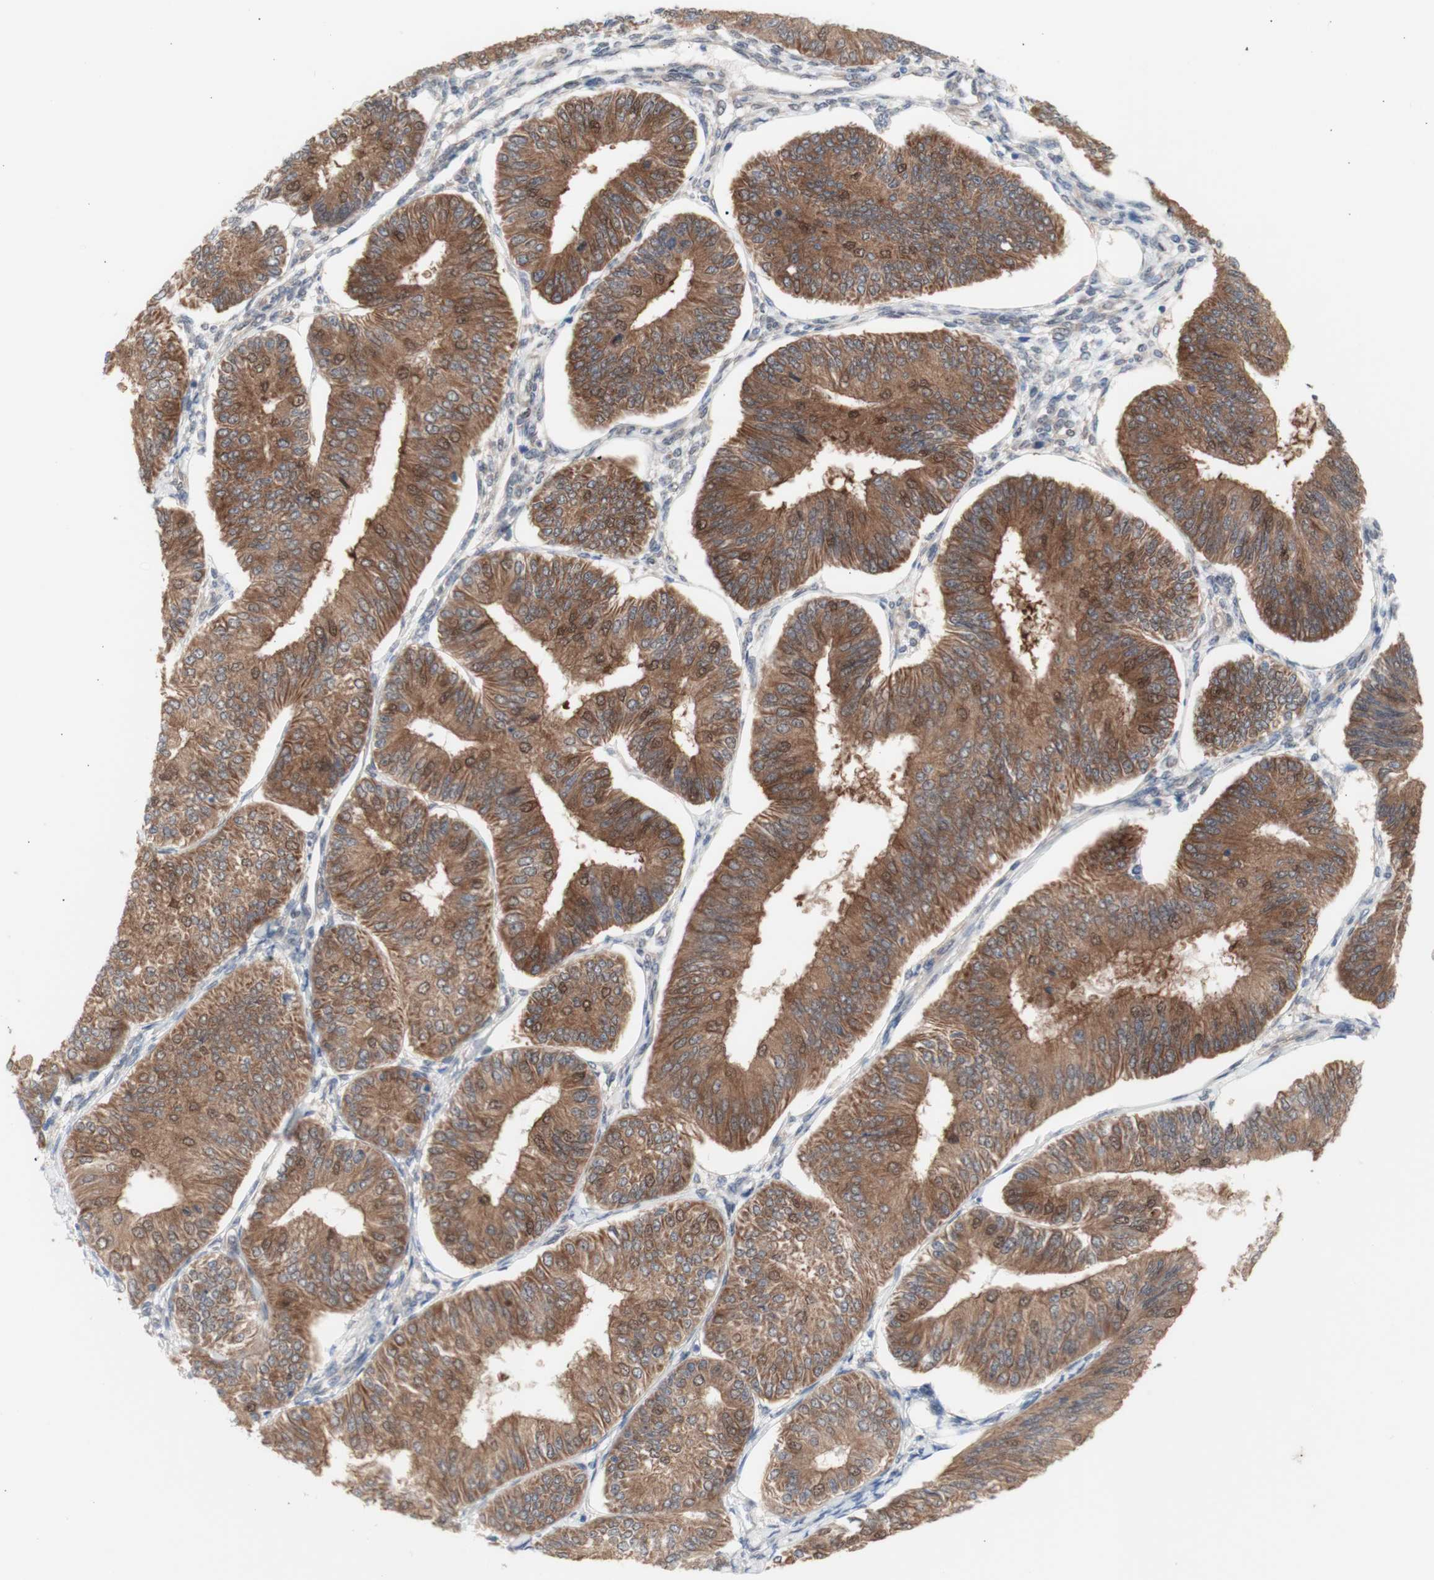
{"staining": {"intensity": "moderate", "quantity": ">75%", "location": "cytoplasmic/membranous,nuclear"}, "tissue": "endometrial cancer", "cell_type": "Tumor cells", "image_type": "cancer", "snomed": [{"axis": "morphology", "description": "Adenocarcinoma, NOS"}, {"axis": "topography", "description": "Endometrium"}], "caption": "Human endometrial cancer stained with a brown dye demonstrates moderate cytoplasmic/membranous and nuclear positive positivity in approximately >75% of tumor cells.", "gene": "PRMT5", "patient": {"sex": "female", "age": 58}}